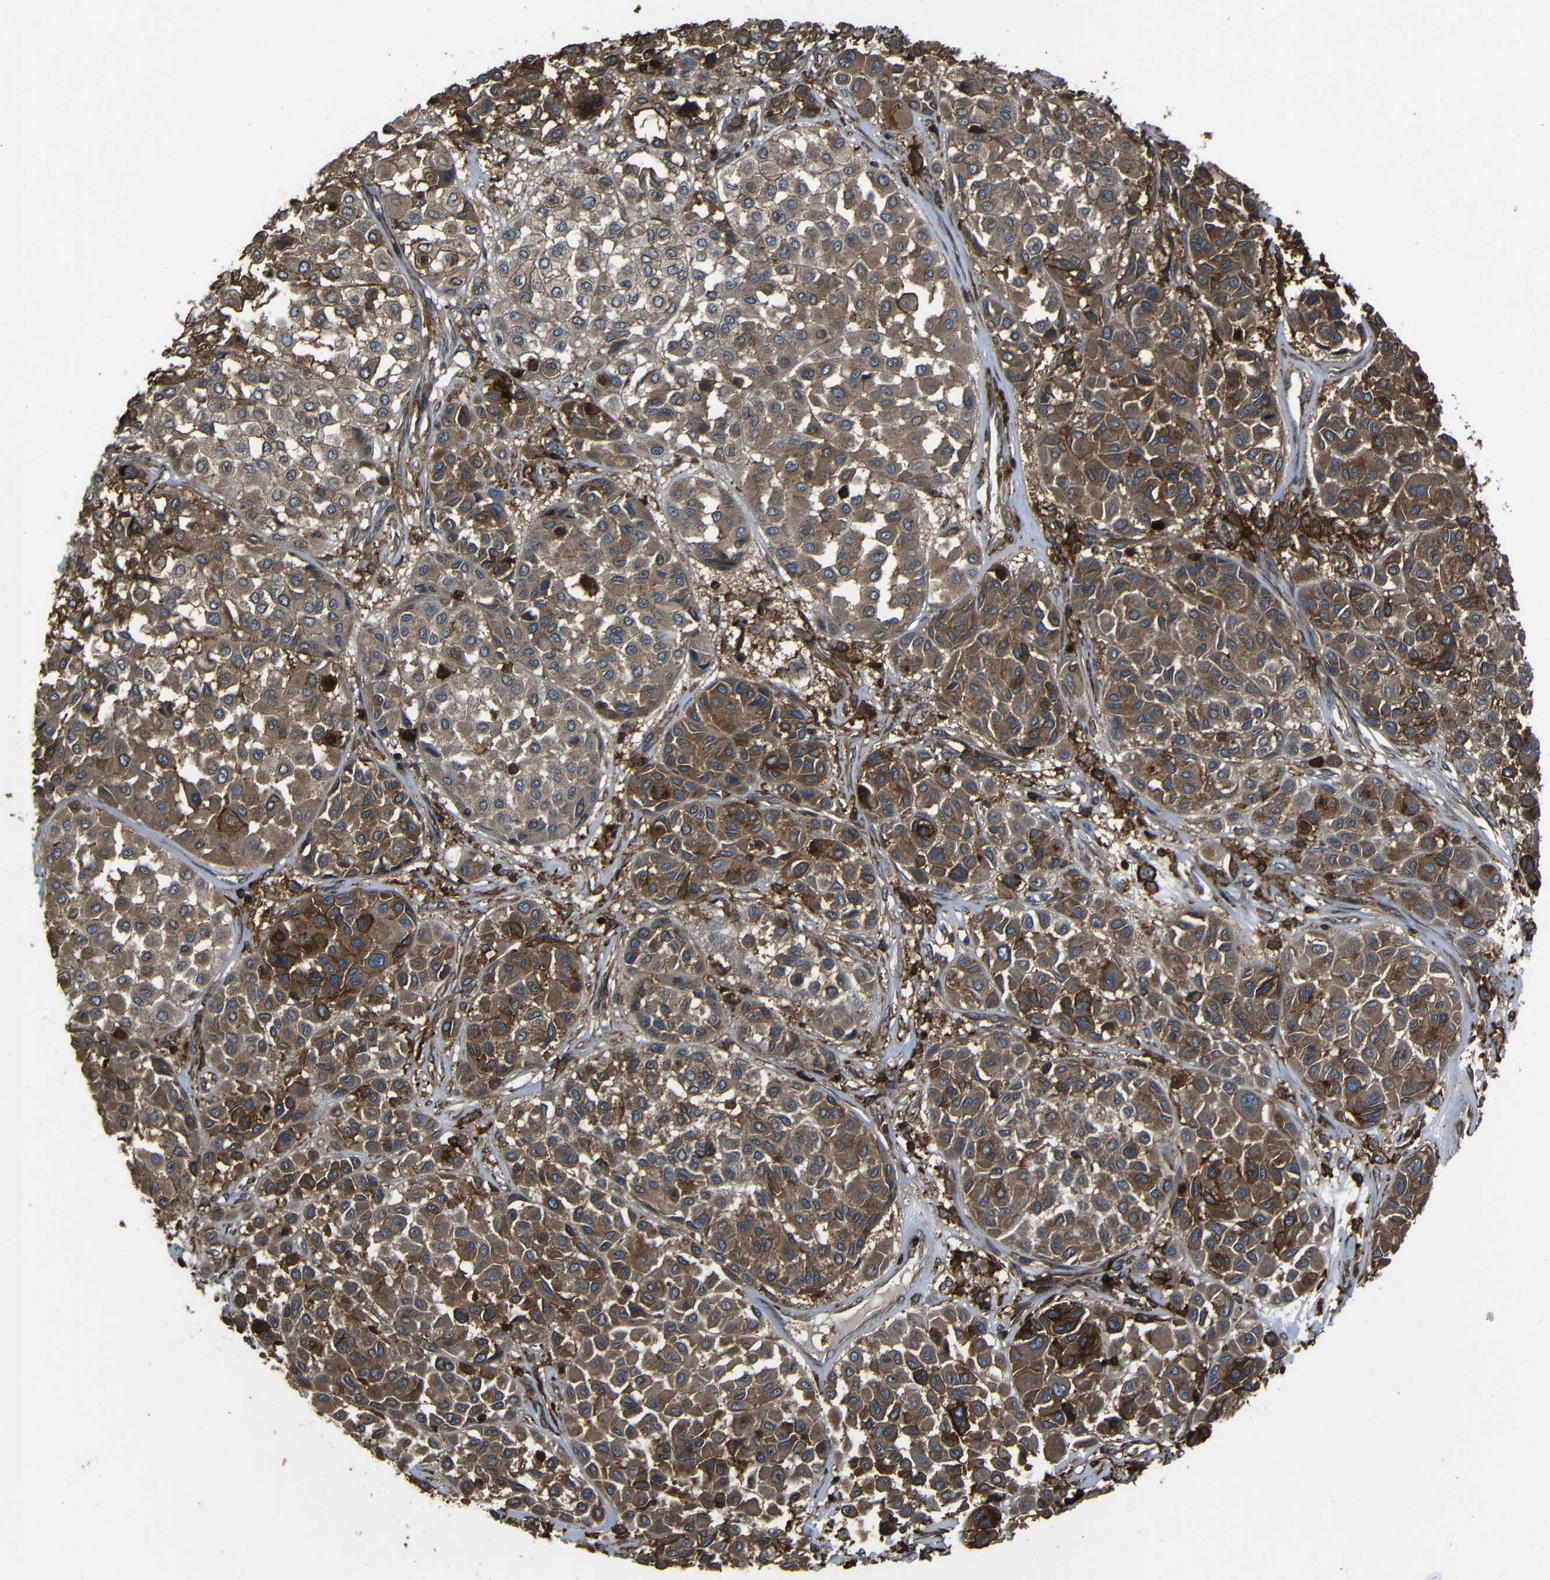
{"staining": {"intensity": "moderate", "quantity": ">75%", "location": "cytoplasmic/membranous"}, "tissue": "melanoma", "cell_type": "Tumor cells", "image_type": "cancer", "snomed": [{"axis": "morphology", "description": "Malignant melanoma, Metastatic site"}, {"axis": "topography", "description": "Soft tissue"}], "caption": "Immunohistochemical staining of human melanoma exhibits medium levels of moderate cytoplasmic/membranous expression in approximately >75% of tumor cells.", "gene": "ADGRE5", "patient": {"sex": "male", "age": 41}}